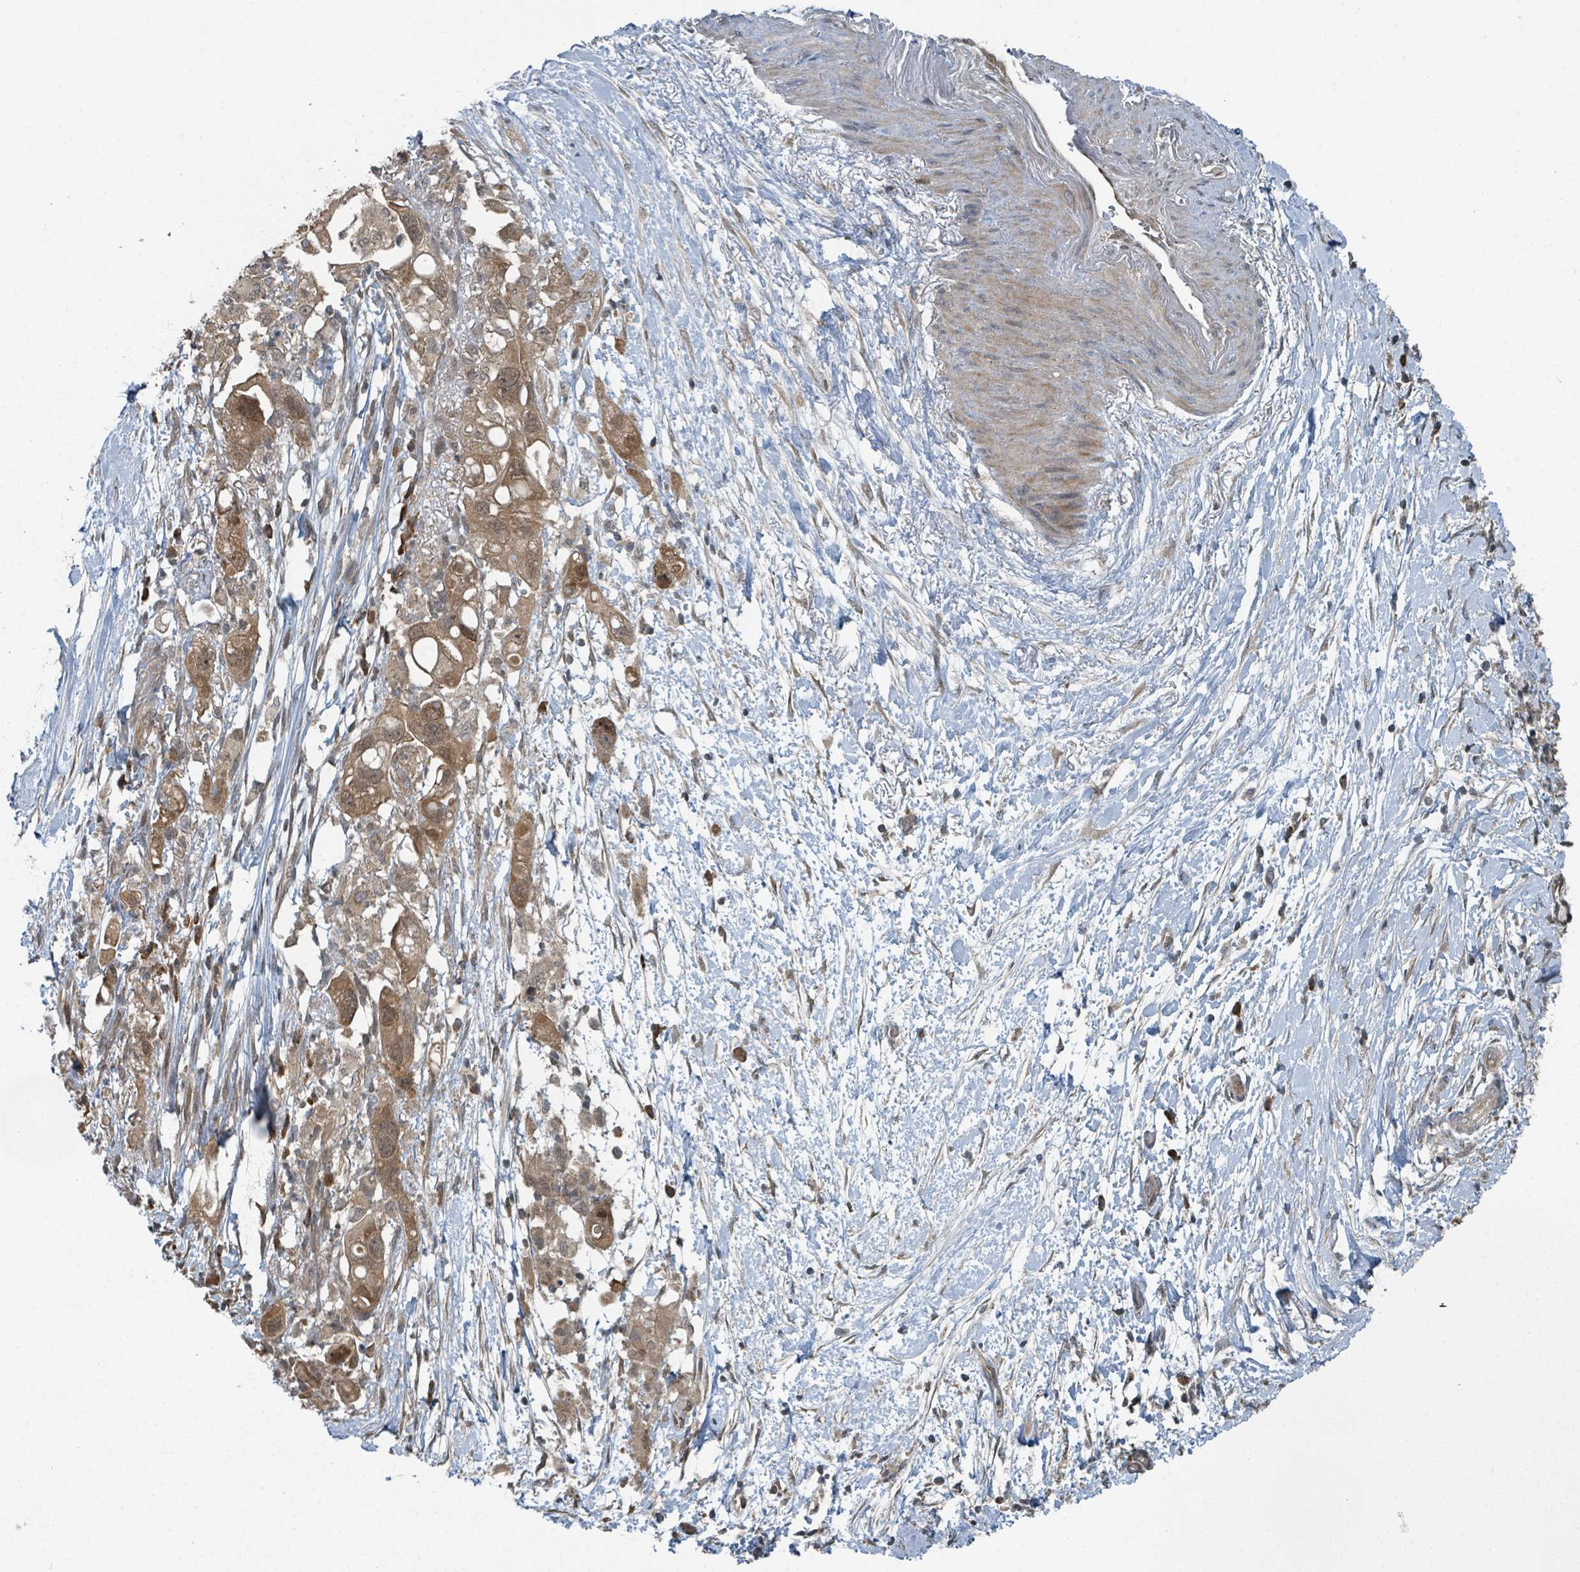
{"staining": {"intensity": "moderate", "quantity": ">75%", "location": "cytoplasmic/membranous,nuclear"}, "tissue": "pancreatic cancer", "cell_type": "Tumor cells", "image_type": "cancer", "snomed": [{"axis": "morphology", "description": "Adenocarcinoma, NOS"}, {"axis": "topography", "description": "Pancreas"}], "caption": "Human pancreatic cancer stained with a brown dye reveals moderate cytoplasmic/membranous and nuclear positive positivity in approximately >75% of tumor cells.", "gene": "GOLGA7", "patient": {"sex": "female", "age": 72}}